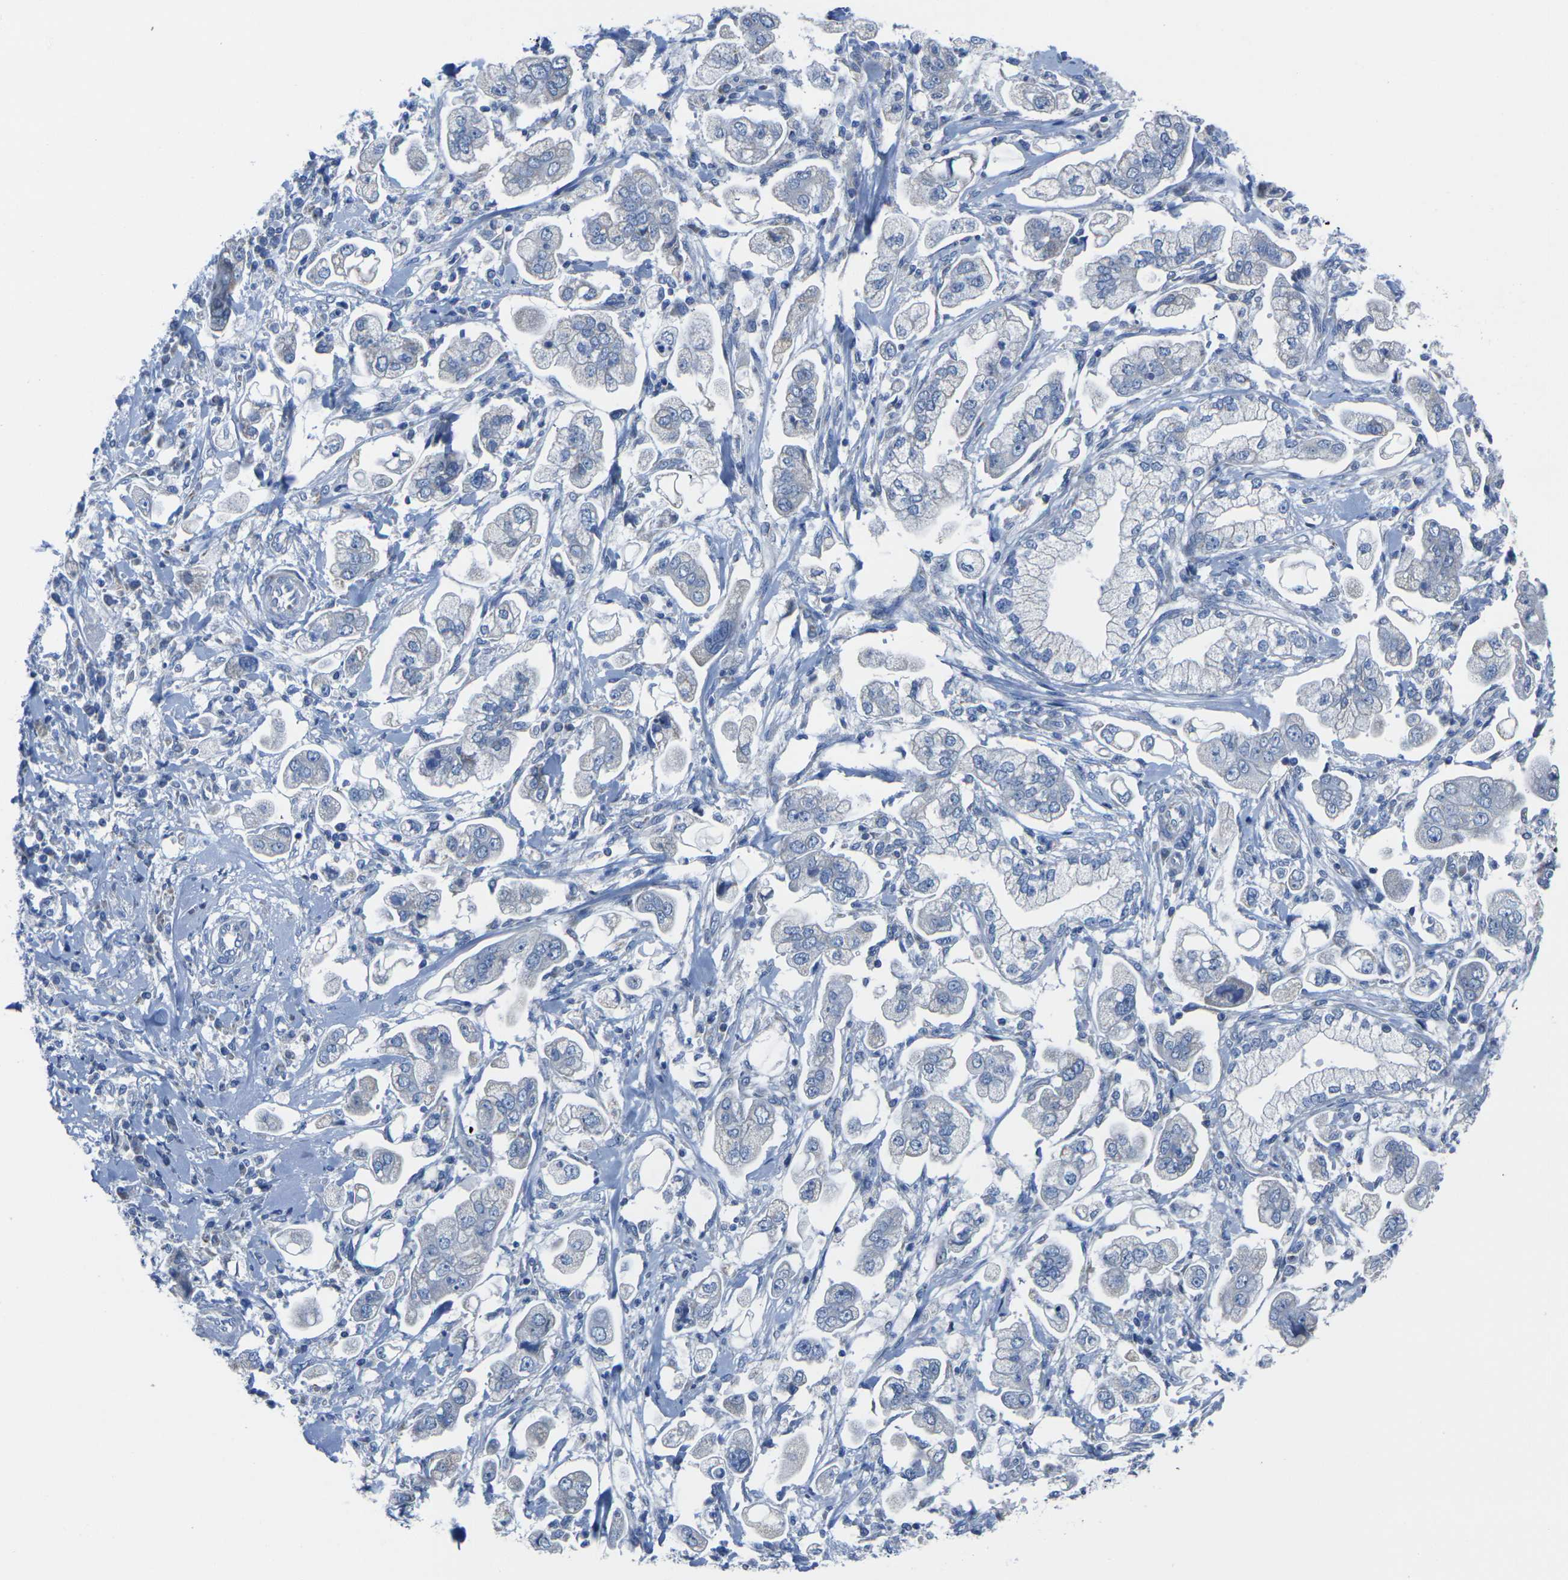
{"staining": {"intensity": "negative", "quantity": "none", "location": "none"}, "tissue": "stomach cancer", "cell_type": "Tumor cells", "image_type": "cancer", "snomed": [{"axis": "morphology", "description": "Adenocarcinoma, NOS"}, {"axis": "topography", "description": "Stomach"}], "caption": "Stomach adenocarcinoma was stained to show a protein in brown. There is no significant positivity in tumor cells. (DAB (3,3'-diaminobenzidine) immunohistochemistry, high magnification).", "gene": "TMEM204", "patient": {"sex": "male", "age": 62}}